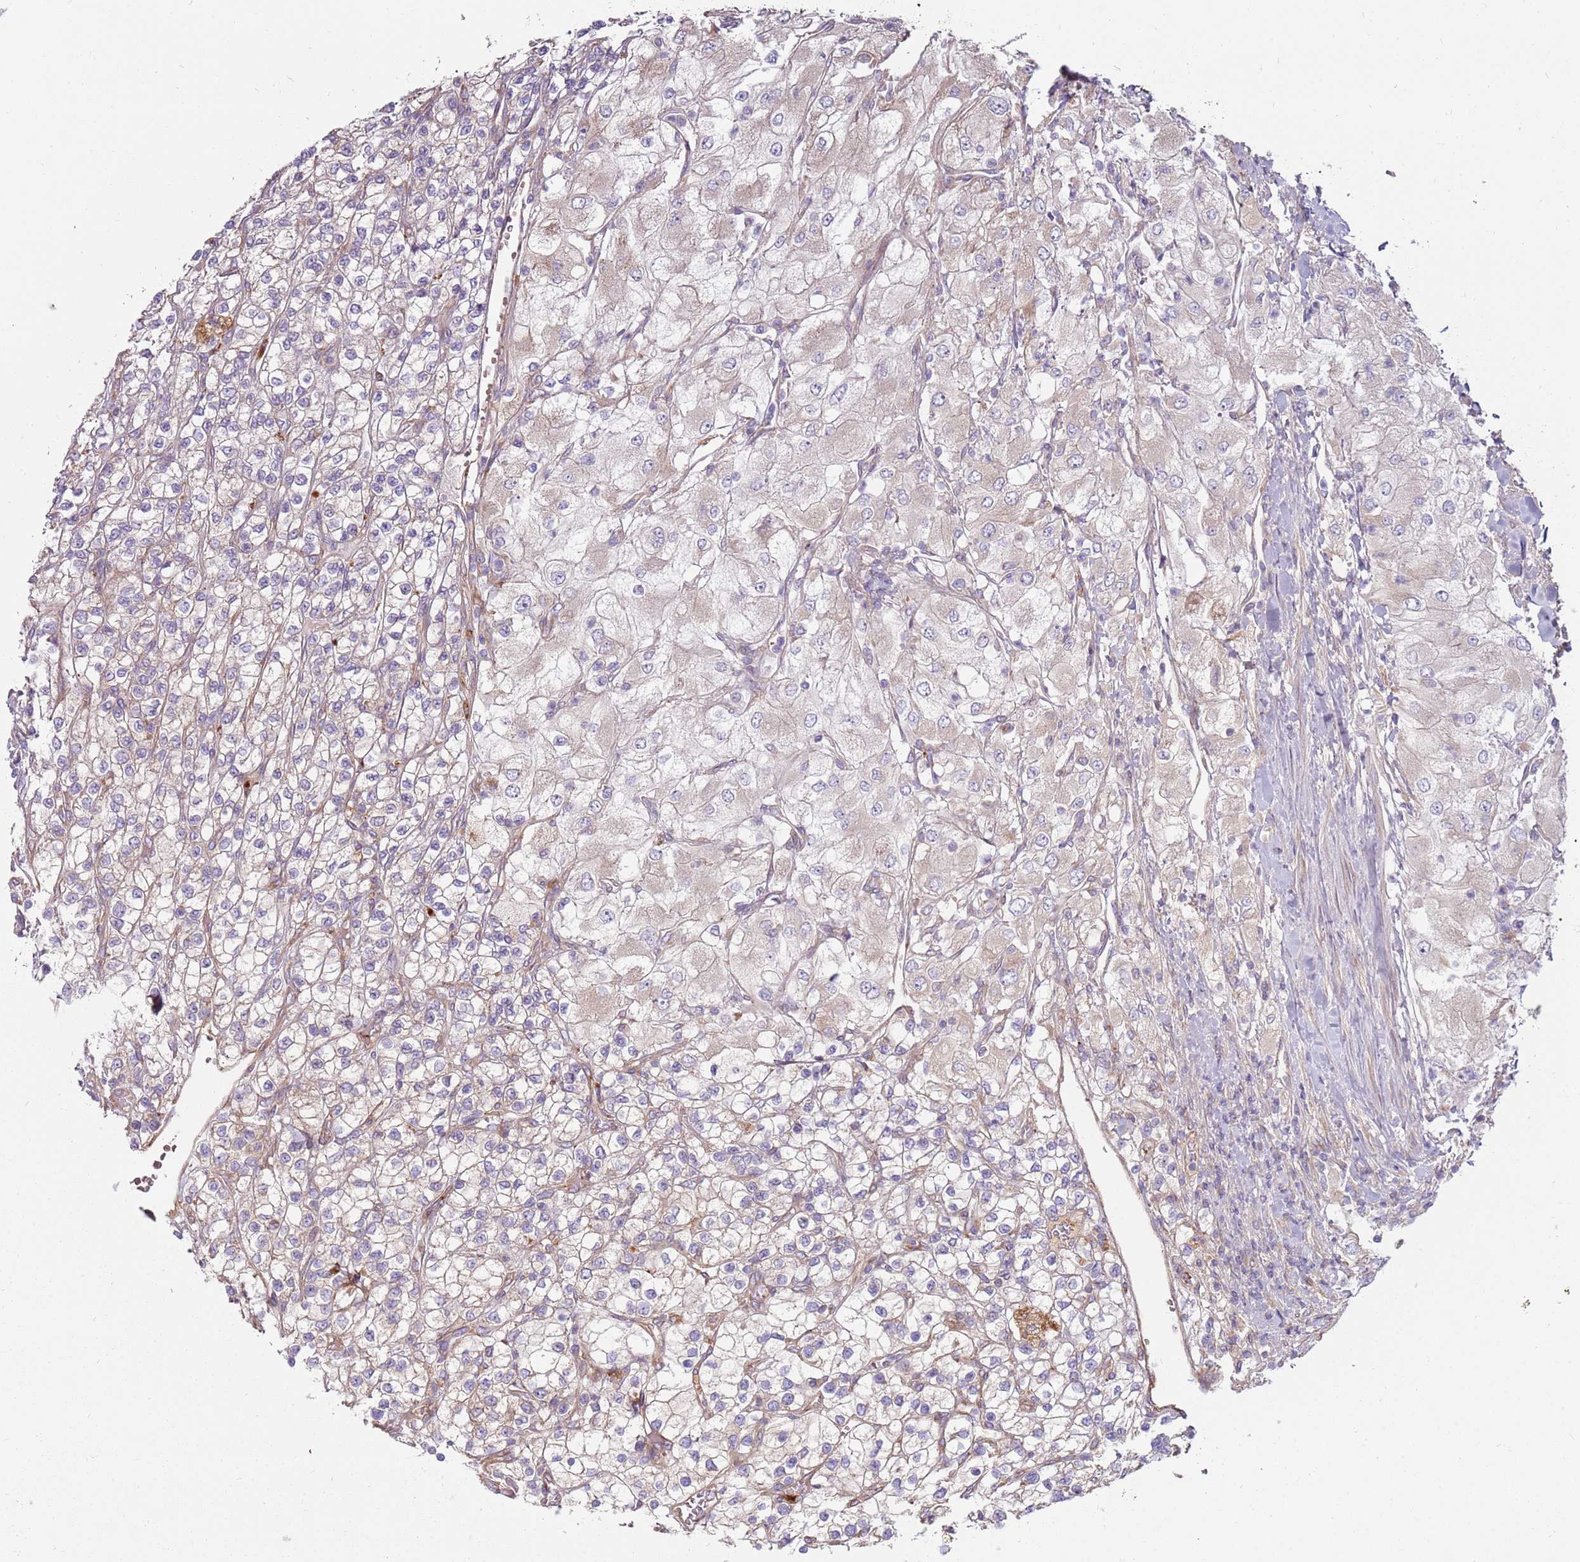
{"staining": {"intensity": "weak", "quantity": "<25%", "location": "cytoplasmic/membranous"}, "tissue": "renal cancer", "cell_type": "Tumor cells", "image_type": "cancer", "snomed": [{"axis": "morphology", "description": "Adenocarcinoma, NOS"}, {"axis": "topography", "description": "Kidney"}], "caption": "Human renal cancer stained for a protein using IHC demonstrates no staining in tumor cells.", "gene": "EMC1", "patient": {"sex": "male", "age": 80}}